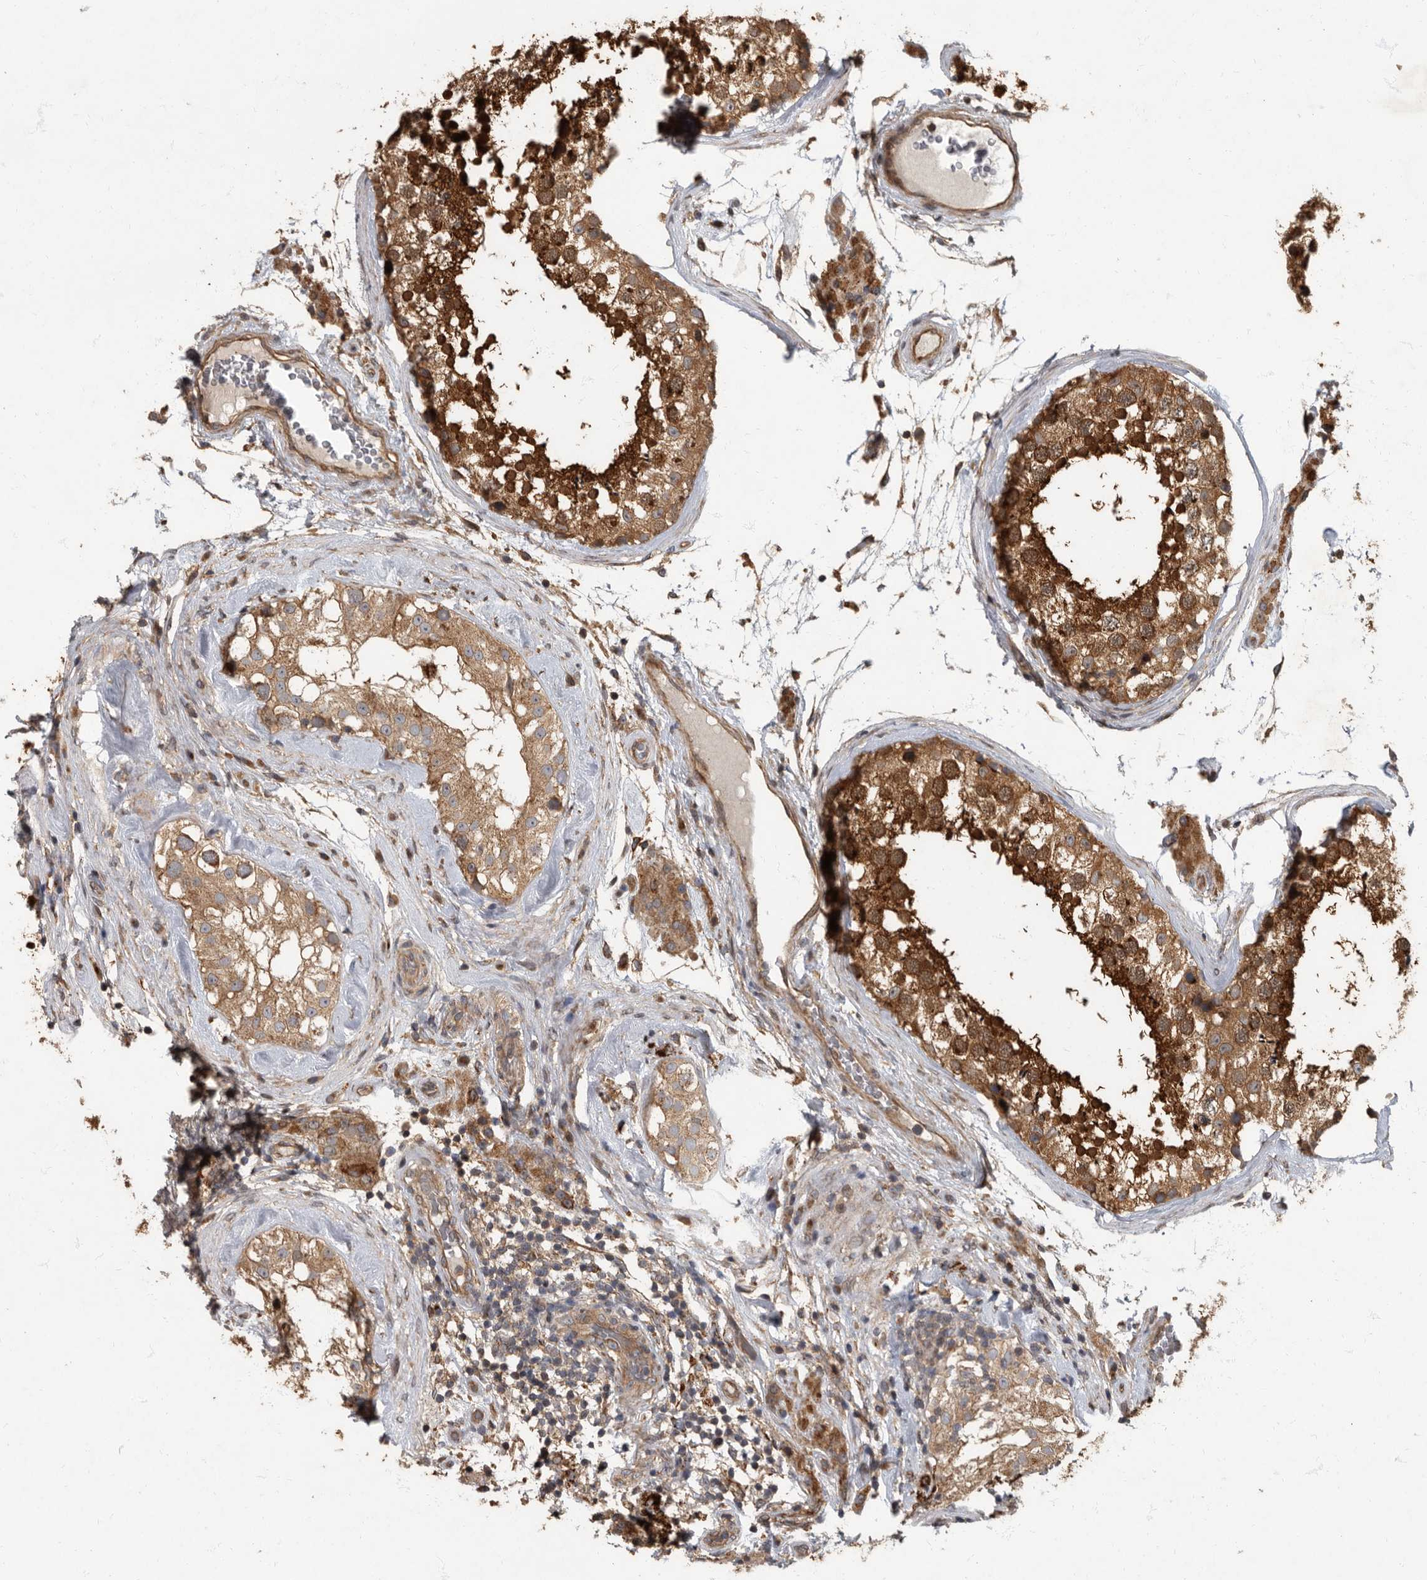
{"staining": {"intensity": "strong", "quantity": ">75%", "location": "cytoplasmic/membranous"}, "tissue": "testis", "cell_type": "Cells in seminiferous ducts", "image_type": "normal", "snomed": [{"axis": "morphology", "description": "Normal tissue, NOS"}, {"axis": "topography", "description": "Testis"}], "caption": "Immunohistochemistry (IHC) image of benign testis stained for a protein (brown), which reveals high levels of strong cytoplasmic/membranous expression in about >75% of cells in seminiferous ducts.", "gene": "IQCK", "patient": {"sex": "male", "age": 46}}